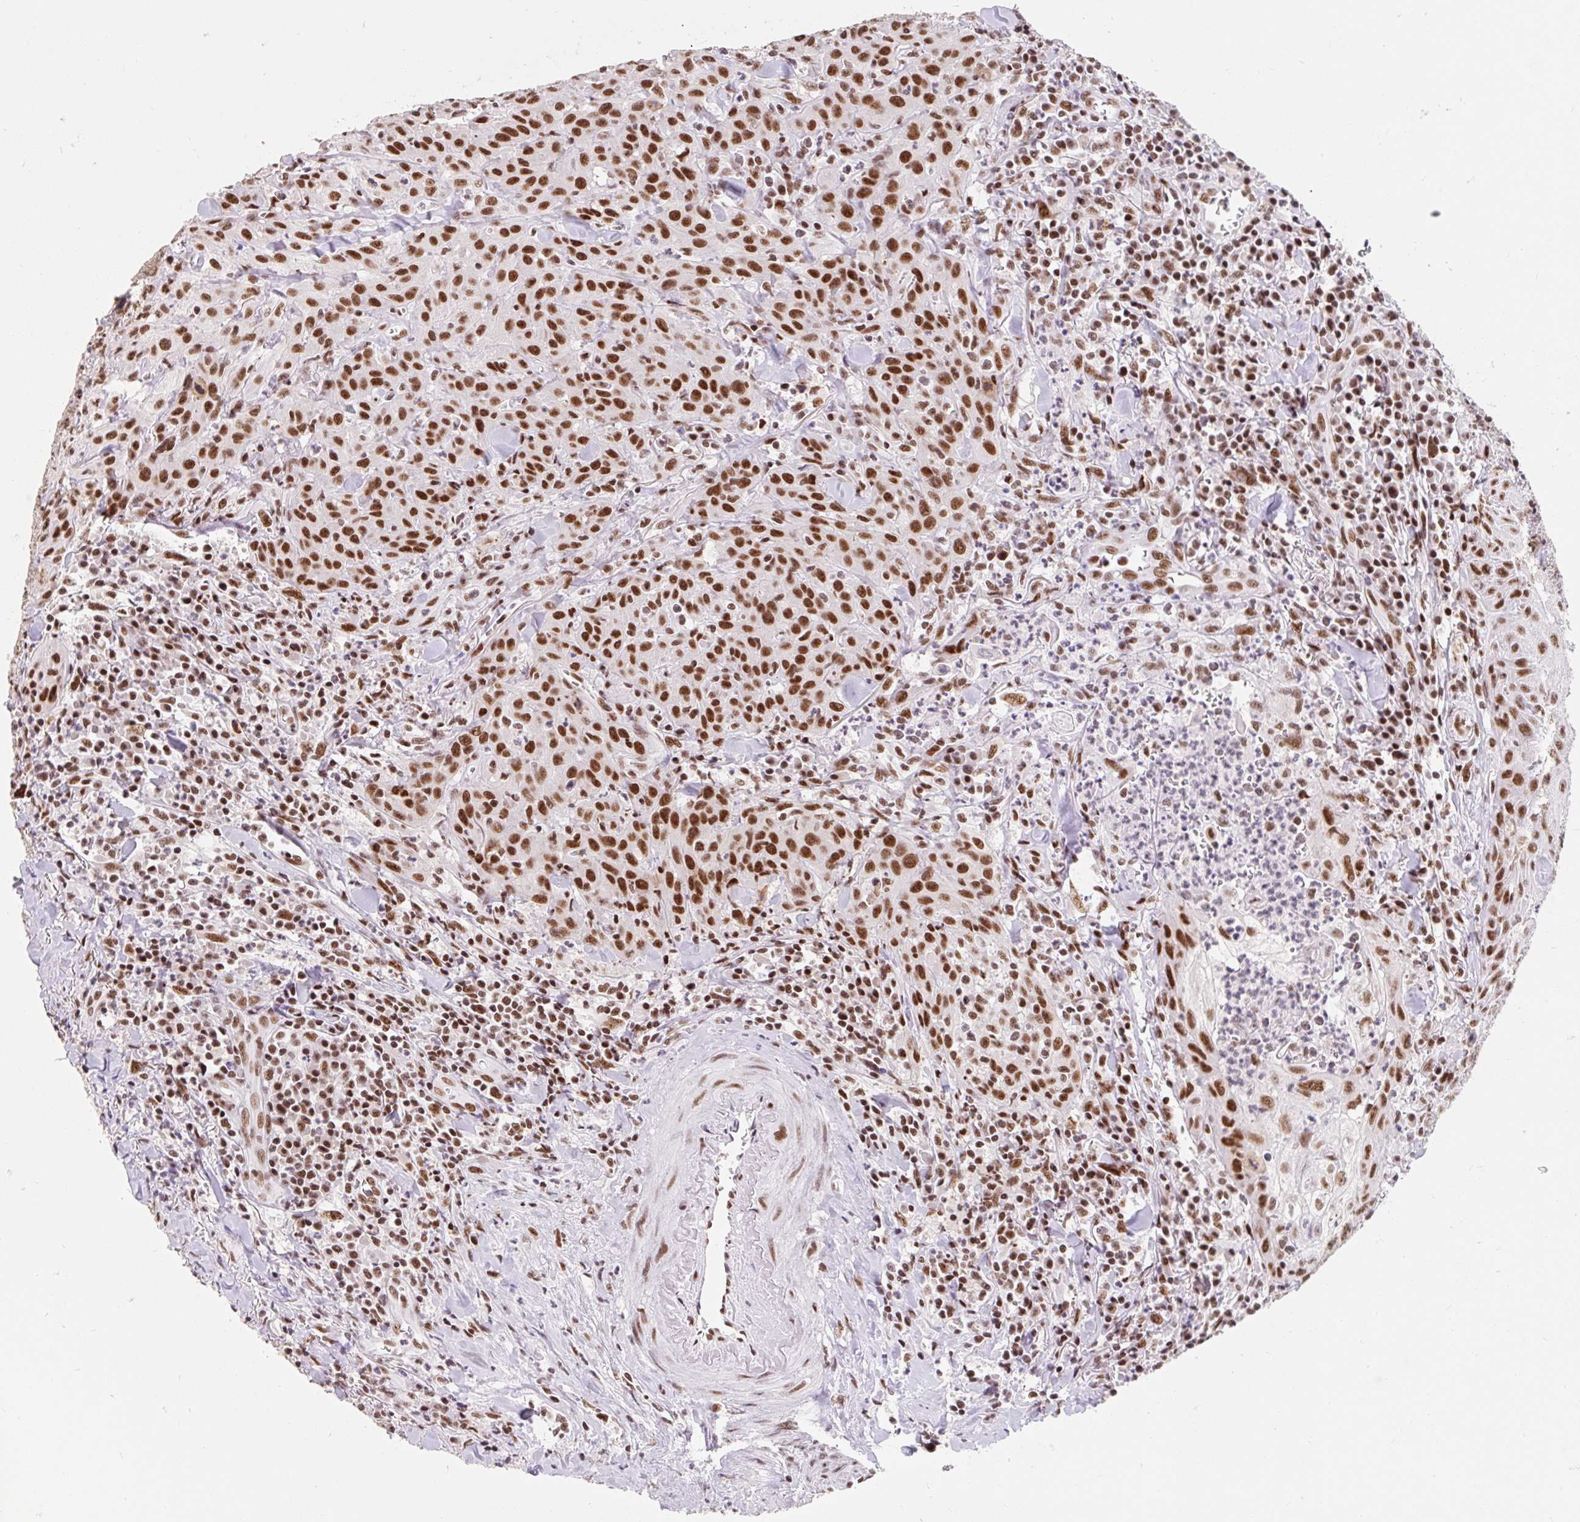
{"staining": {"intensity": "strong", "quantity": "25%-75%", "location": "nuclear"}, "tissue": "head and neck cancer", "cell_type": "Tumor cells", "image_type": "cancer", "snomed": [{"axis": "morphology", "description": "Normal tissue, NOS"}, {"axis": "morphology", "description": "Squamous cell carcinoma, NOS"}, {"axis": "topography", "description": "Oral tissue"}, {"axis": "topography", "description": "Head-Neck"}], "caption": "Human head and neck cancer stained for a protein (brown) displays strong nuclear positive staining in approximately 25%-75% of tumor cells.", "gene": "SRSF10", "patient": {"sex": "female", "age": 70}}